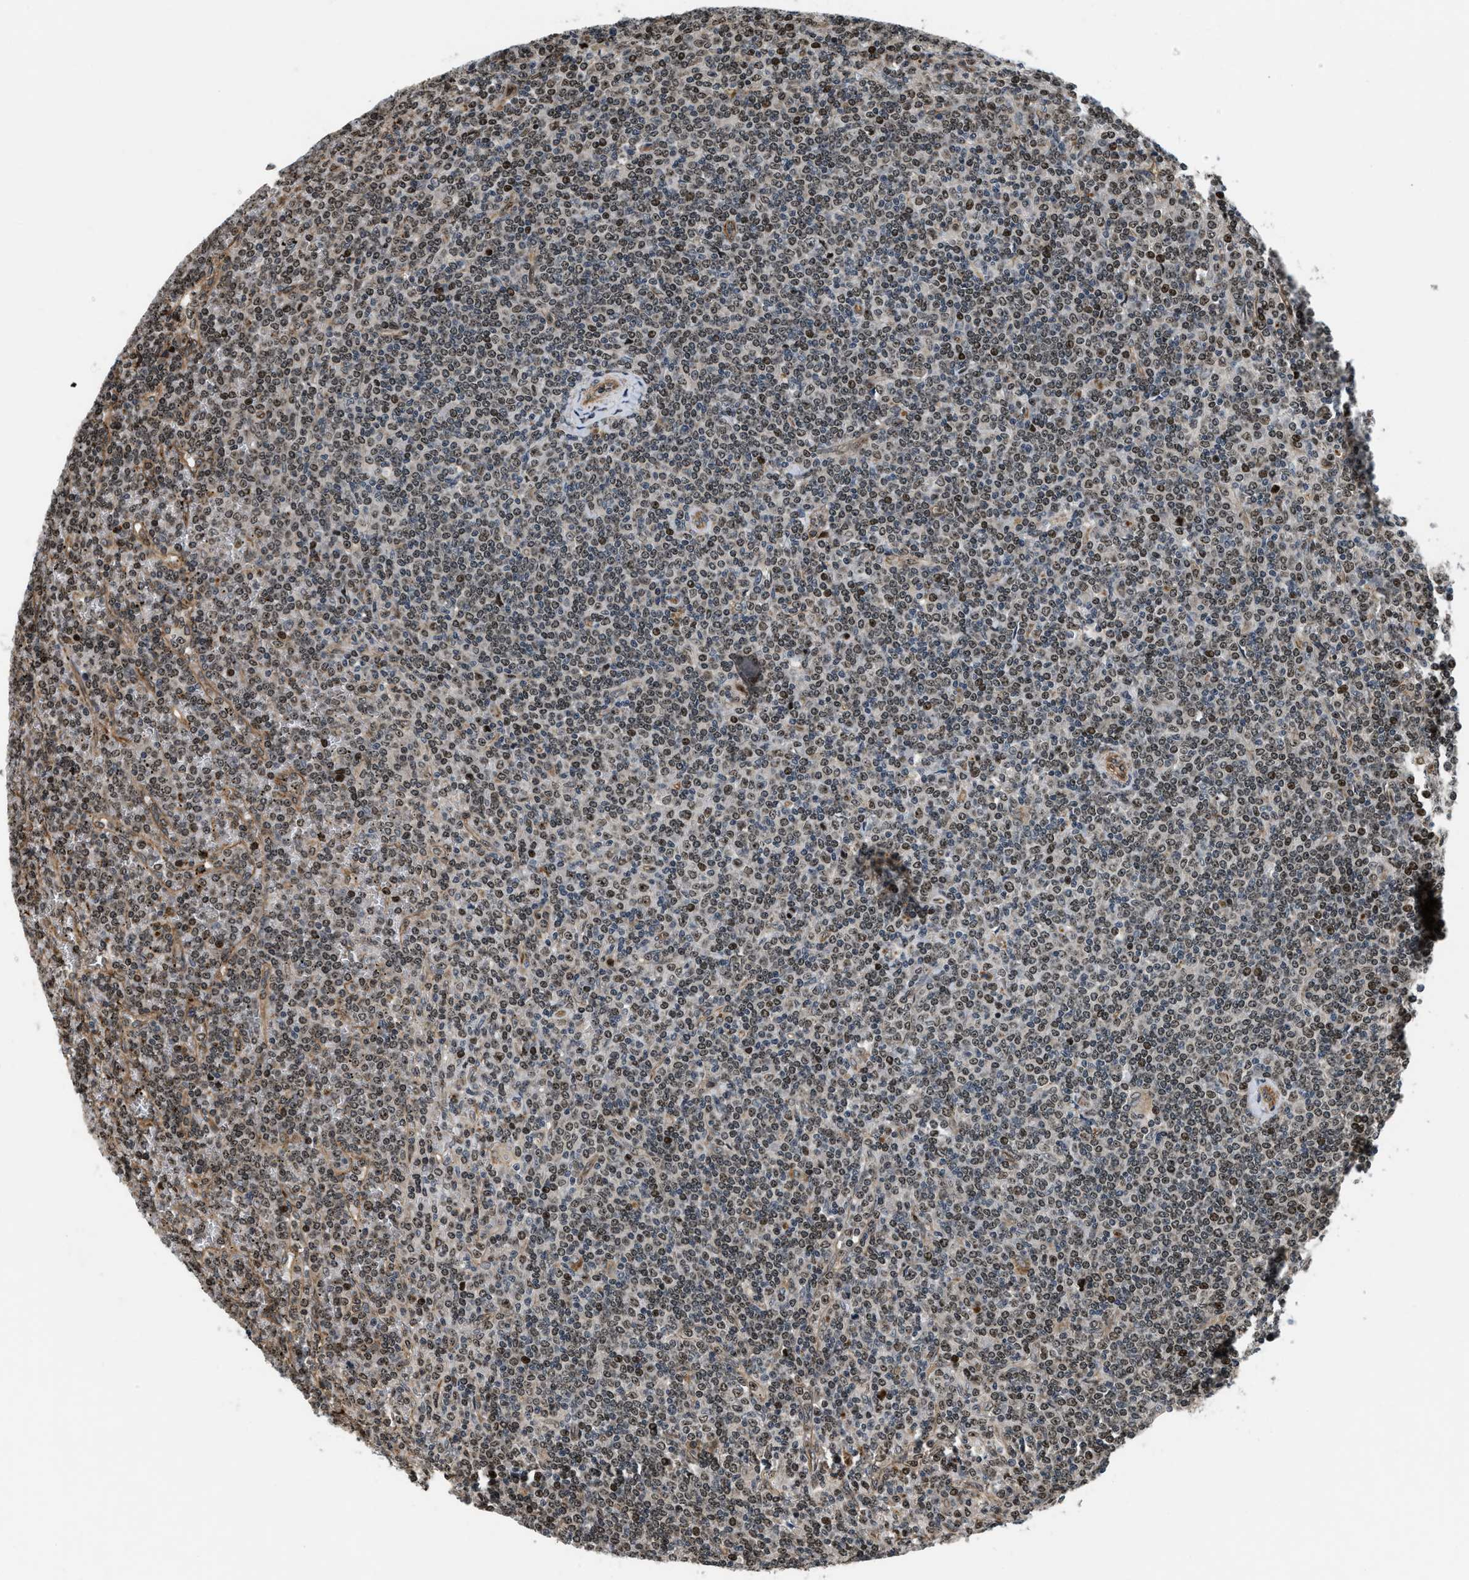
{"staining": {"intensity": "moderate", "quantity": "25%-75%", "location": "nuclear"}, "tissue": "lymphoma", "cell_type": "Tumor cells", "image_type": "cancer", "snomed": [{"axis": "morphology", "description": "Malignant lymphoma, non-Hodgkin's type, Low grade"}, {"axis": "topography", "description": "Spleen"}], "caption": "Moderate nuclear protein staining is present in approximately 25%-75% of tumor cells in low-grade malignant lymphoma, non-Hodgkin's type.", "gene": "LTA4H", "patient": {"sex": "female", "age": 19}}